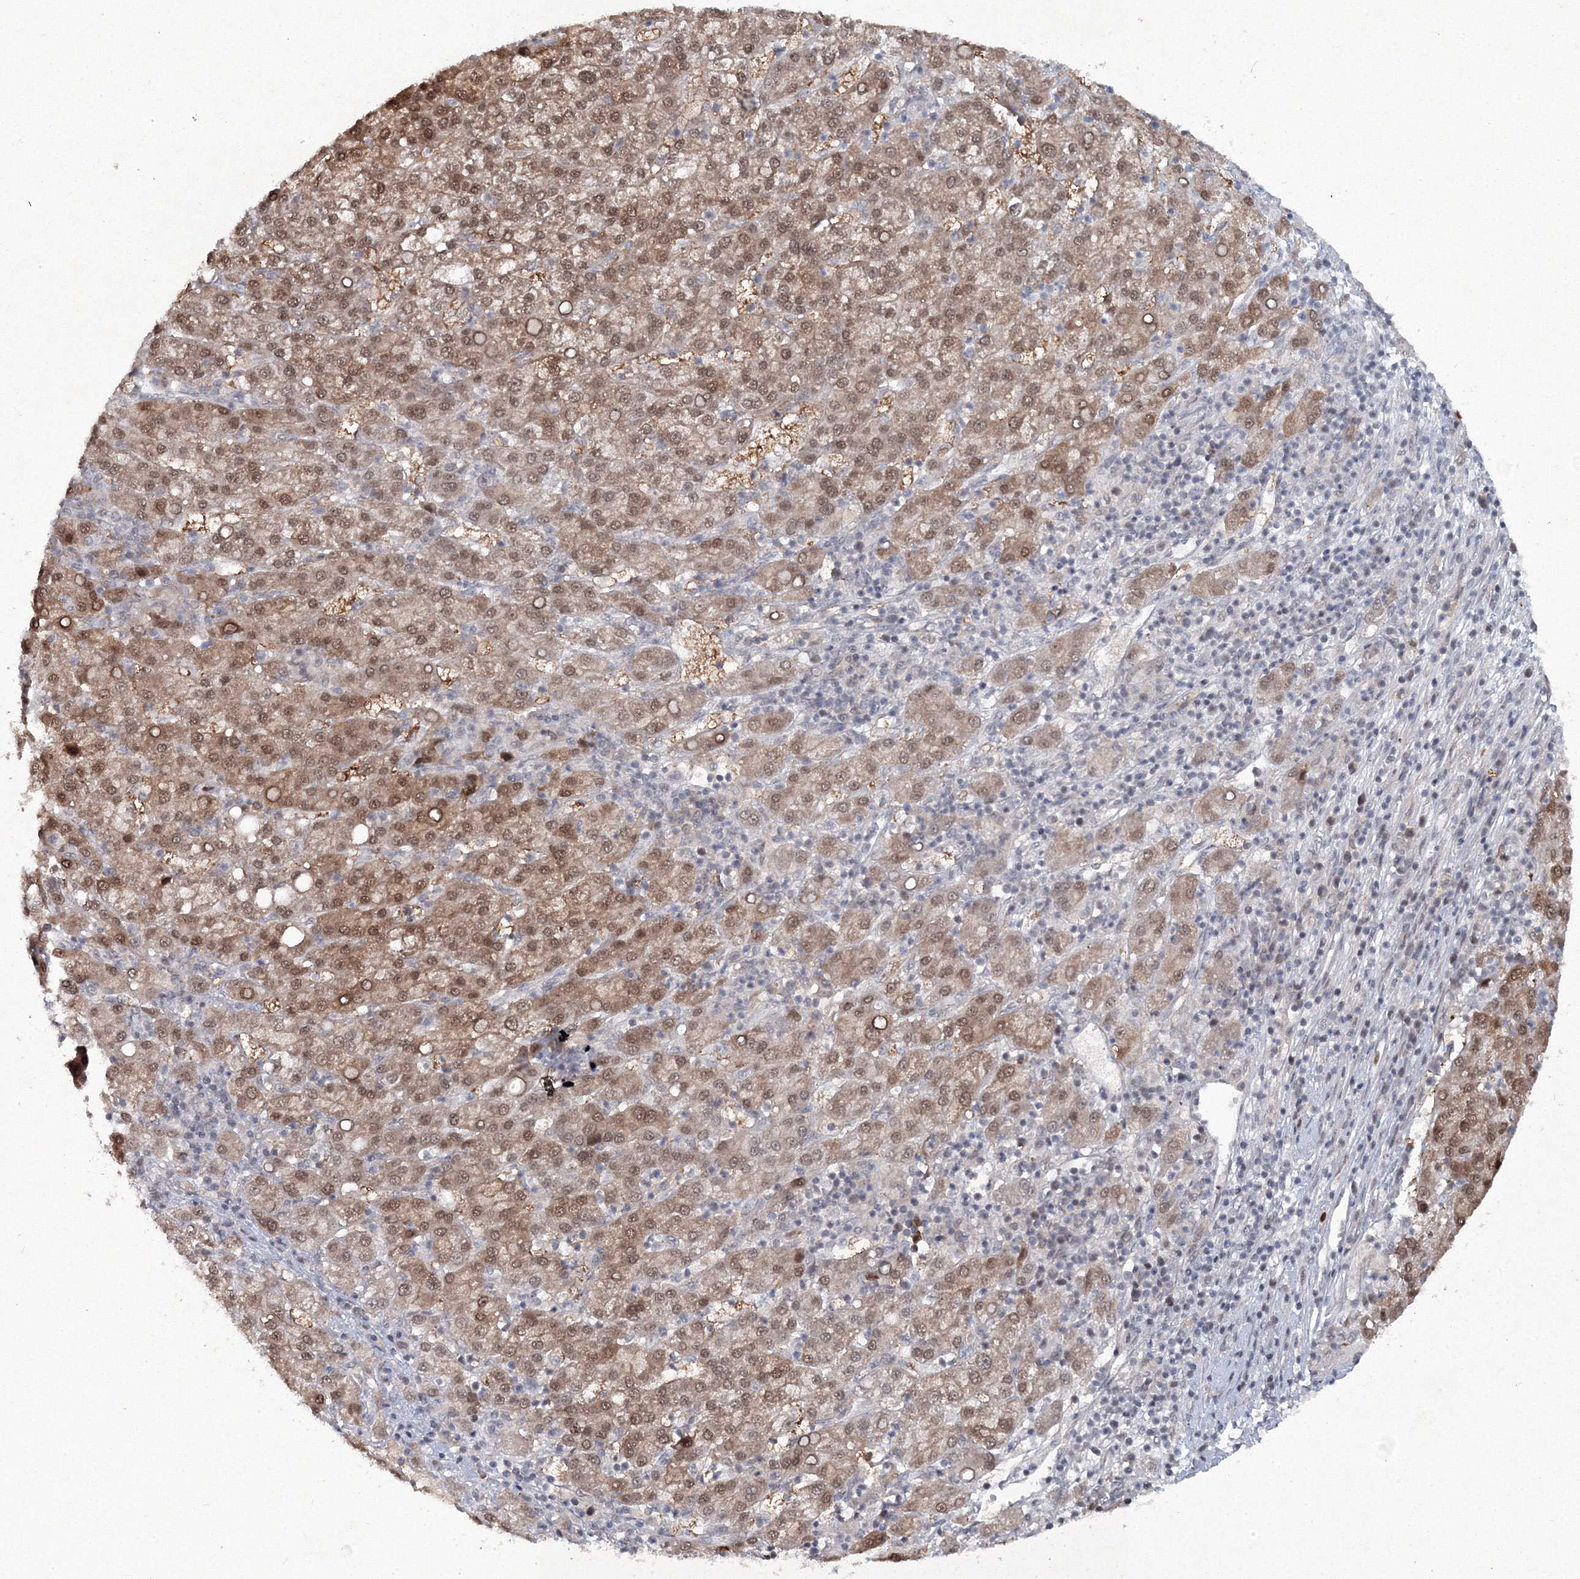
{"staining": {"intensity": "moderate", "quantity": ">75%", "location": "cytoplasmic/membranous,nuclear"}, "tissue": "liver cancer", "cell_type": "Tumor cells", "image_type": "cancer", "snomed": [{"axis": "morphology", "description": "Carcinoma, Hepatocellular, NOS"}, {"axis": "topography", "description": "Liver"}], "caption": "Immunohistochemistry of liver cancer shows medium levels of moderate cytoplasmic/membranous and nuclear positivity in about >75% of tumor cells.", "gene": "C3orf33", "patient": {"sex": "female", "age": 58}}